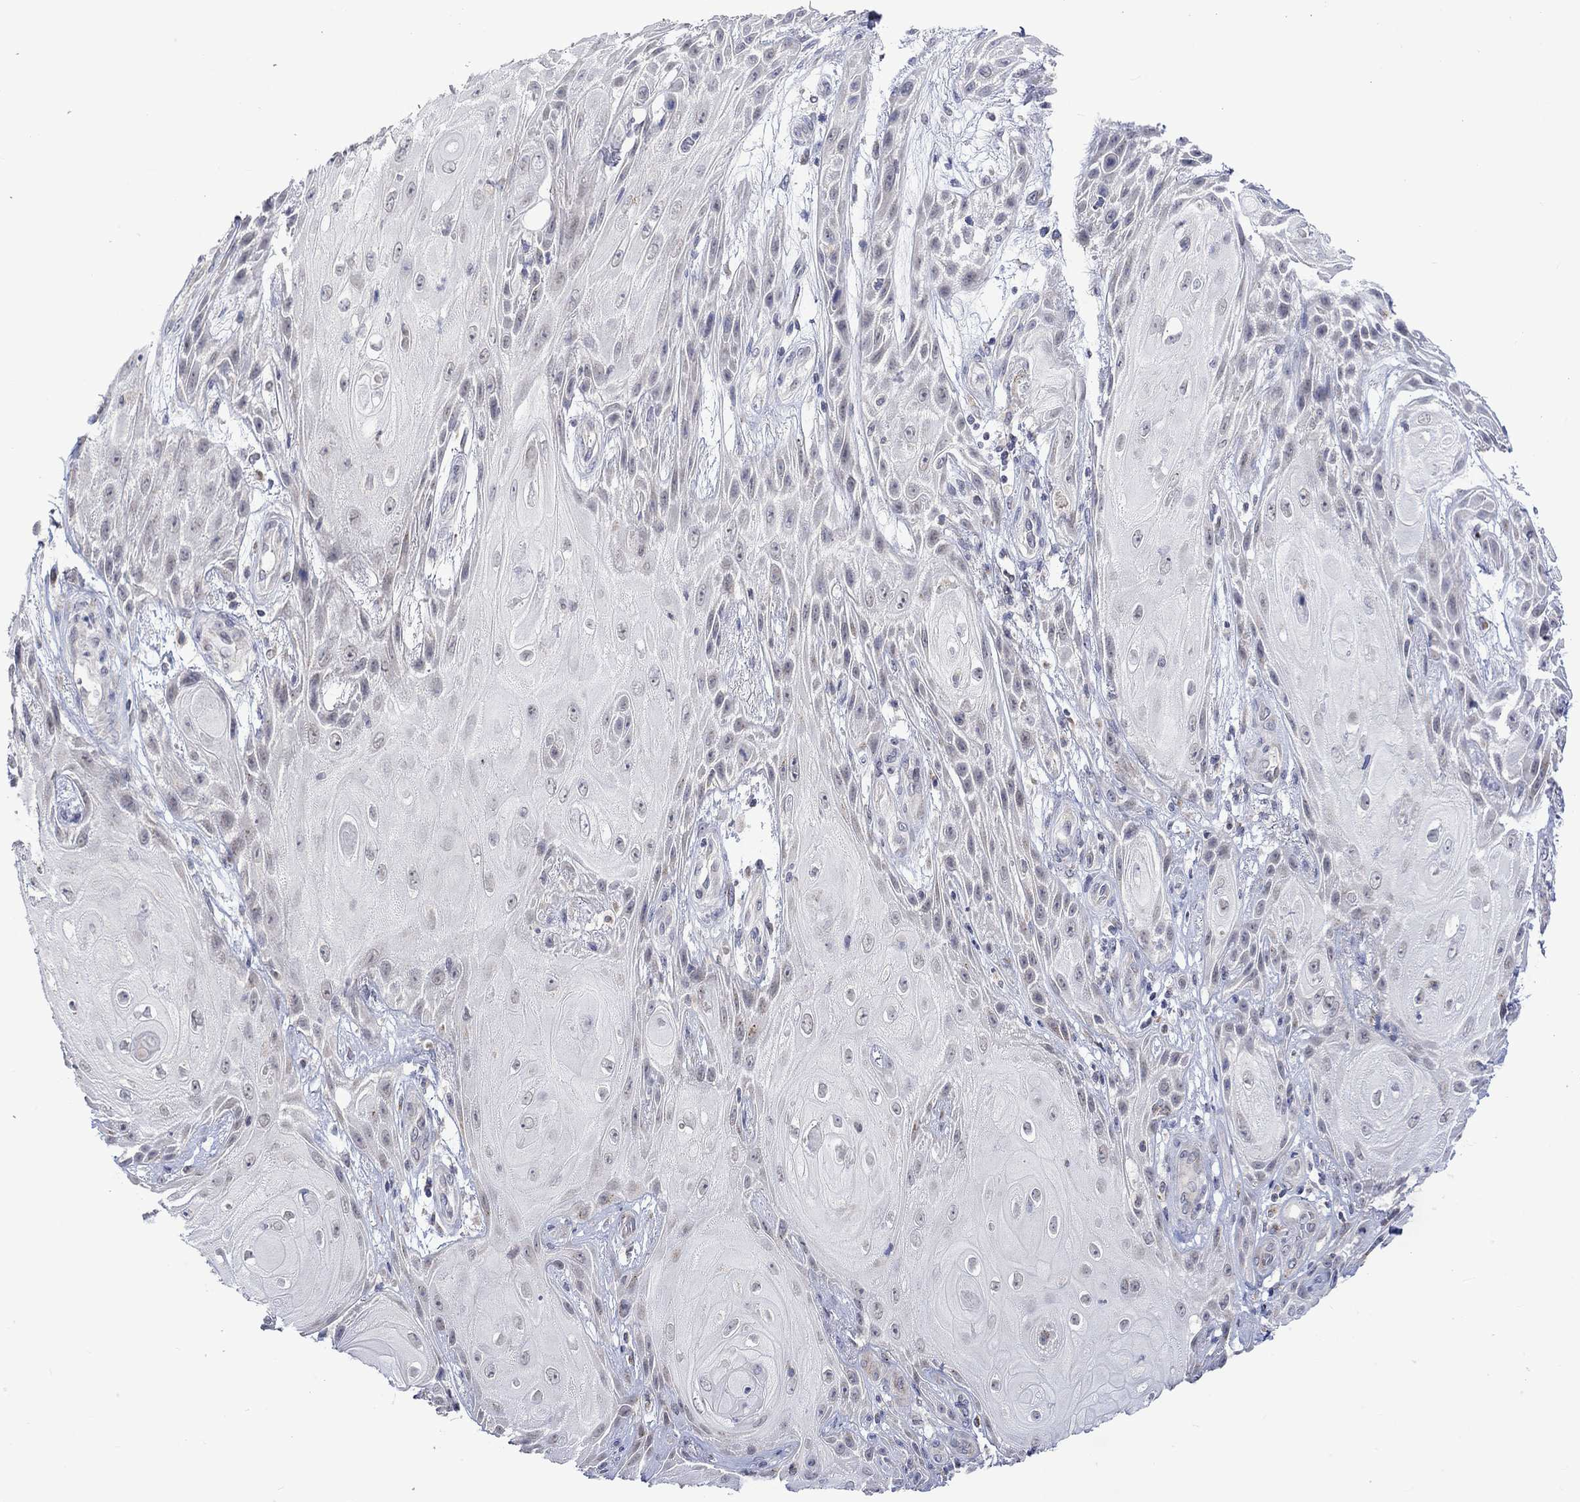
{"staining": {"intensity": "negative", "quantity": "none", "location": "none"}, "tissue": "skin cancer", "cell_type": "Tumor cells", "image_type": "cancer", "snomed": [{"axis": "morphology", "description": "Squamous cell carcinoma, NOS"}, {"axis": "topography", "description": "Skin"}], "caption": "IHC of skin cancer shows no staining in tumor cells. The staining is performed using DAB (3,3'-diaminobenzidine) brown chromogen with nuclei counter-stained in using hematoxylin.", "gene": "SLC48A1", "patient": {"sex": "male", "age": 62}}